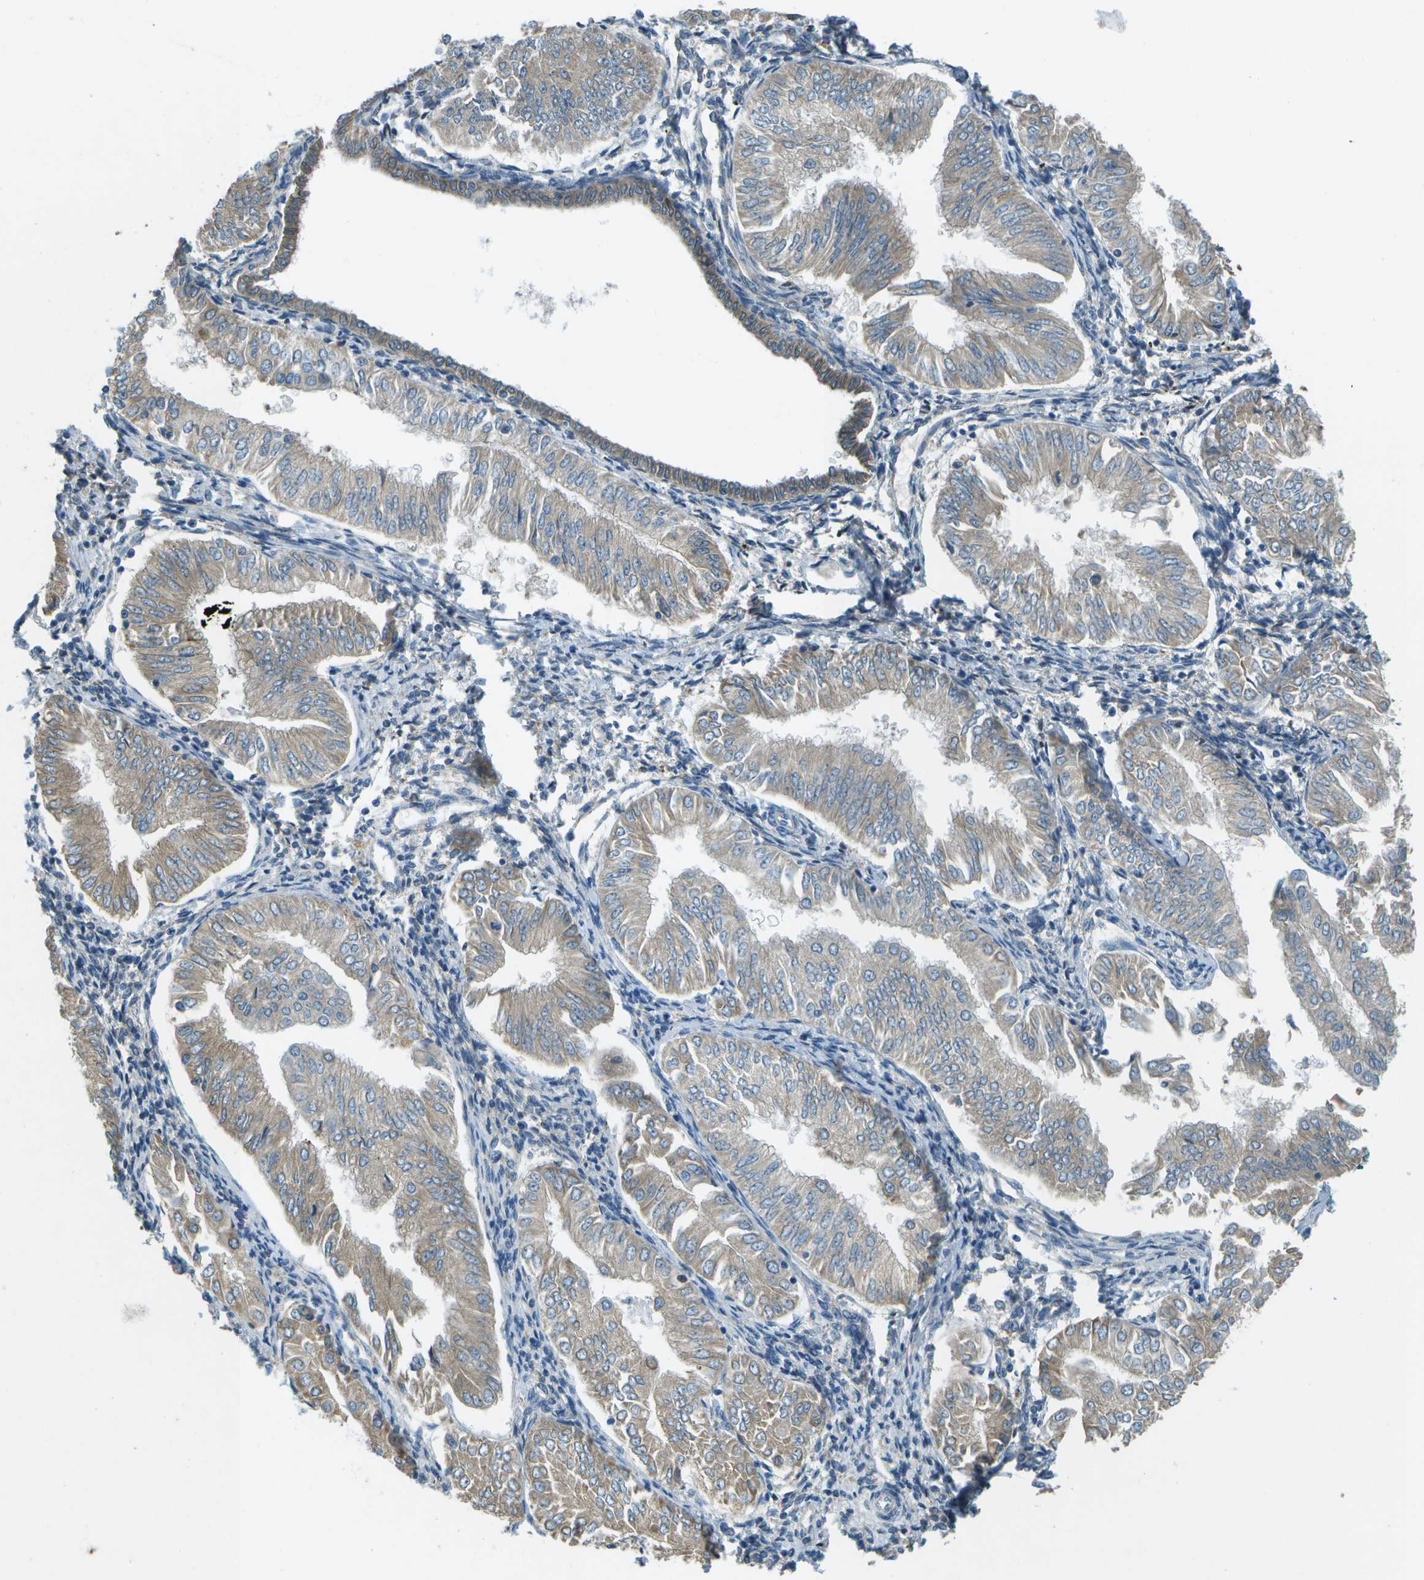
{"staining": {"intensity": "weak", "quantity": "<25%", "location": "cytoplasmic/membranous"}, "tissue": "endometrial cancer", "cell_type": "Tumor cells", "image_type": "cancer", "snomed": [{"axis": "morphology", "description": "Adenocarcinoma, NOS"}, {"axis": "topography", "description": "Endometrium"}], "caption": "Tumor cells are negative for brown protein staining in endometrial cancer.", "gene": "SAMSN1", "patient": {"sex": "female", "age": 53}}